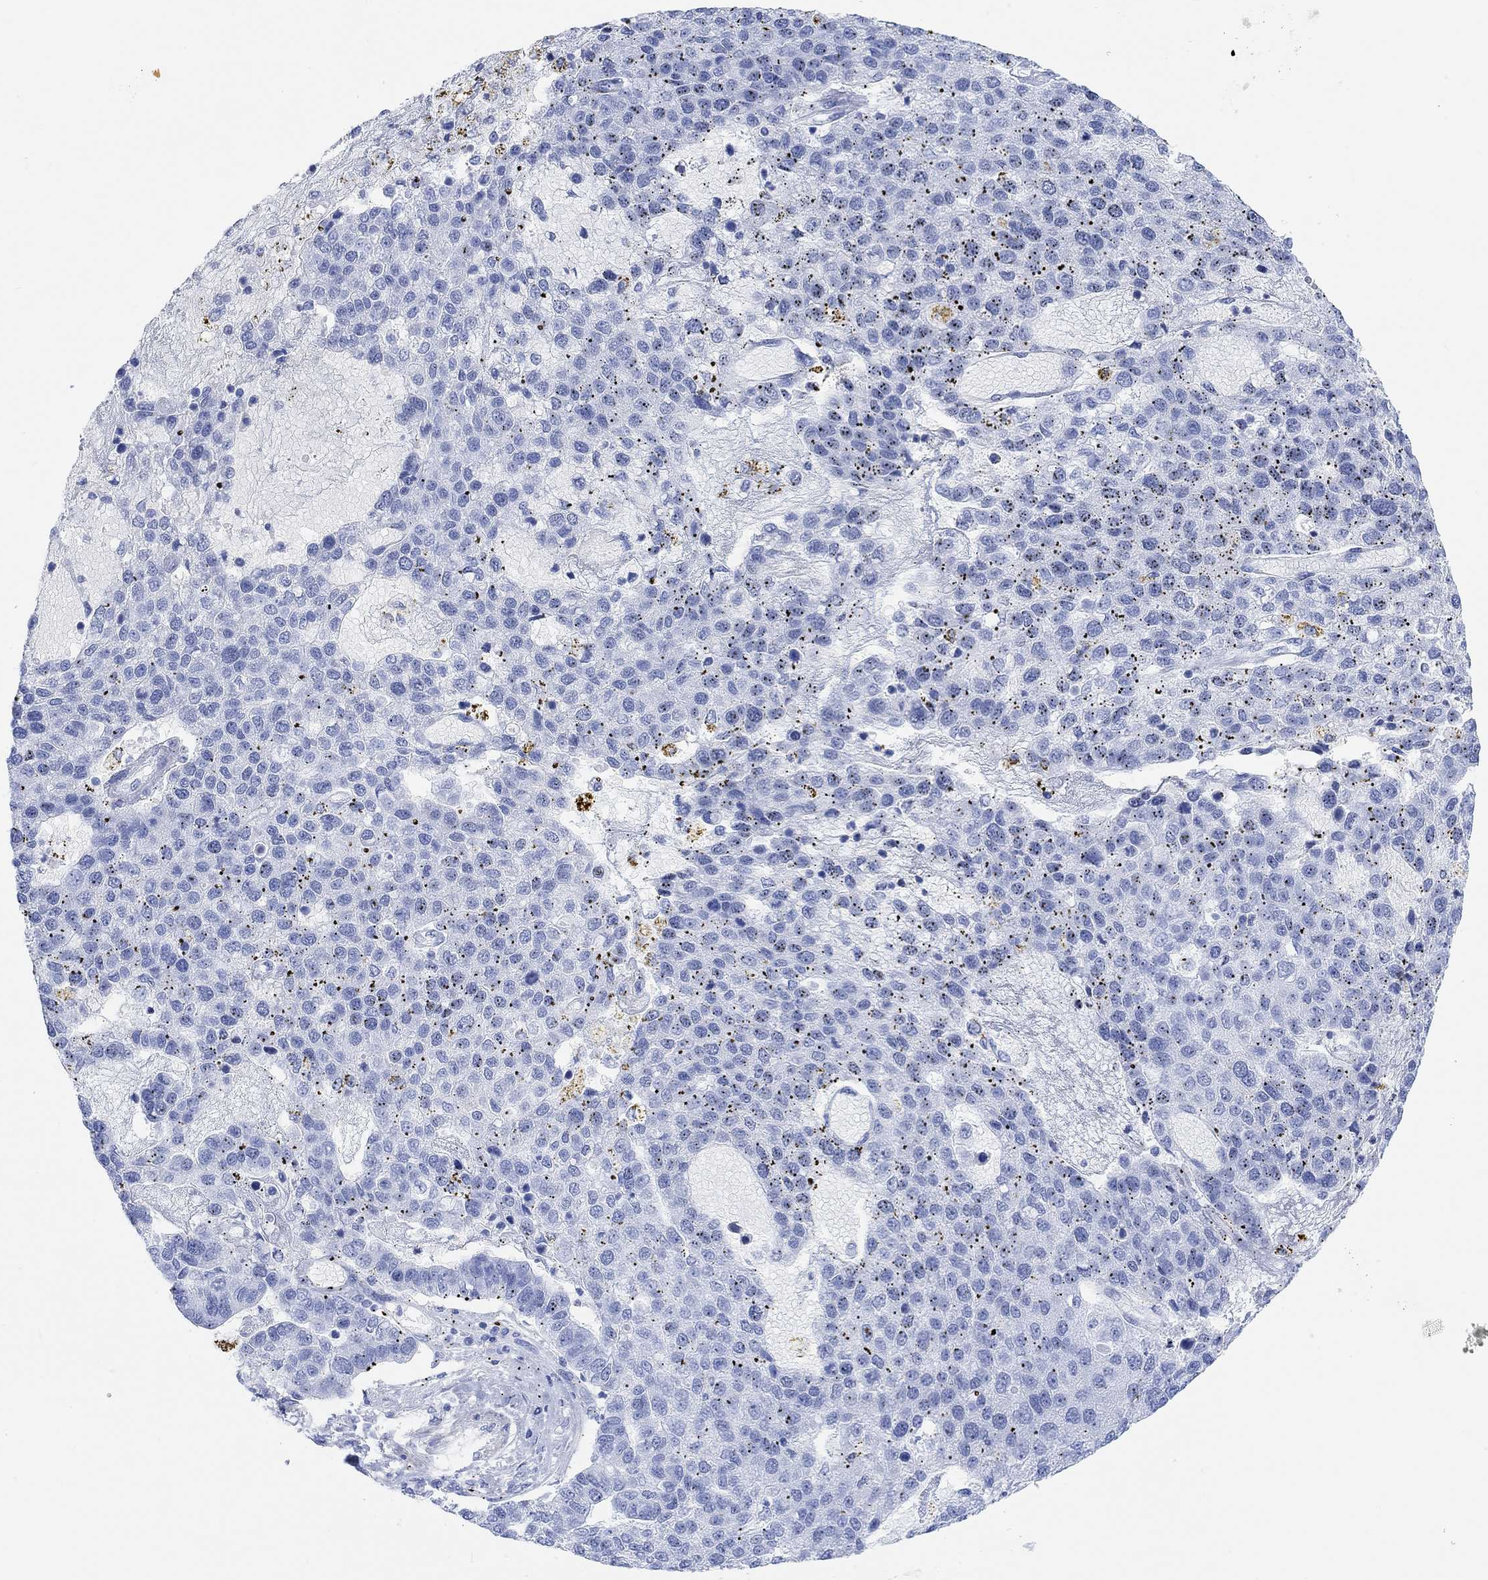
{"staining": {"intensity": "negative", "quantity": "none", "location": "none"}, "tissue": "pancreatic cancer", "cell_type": "Tumor cells", "image_type": "cancer", "snomed": [{"axis": "morphology", "description": "Adenocarcinoma, NOS"}, {"axis": "topography", "description": "Pancreas"}], "caption": "DAB immunohistochemical staining of human pancreatic cancer (adenocarcinoma) demonstrates no significant positivity in tumor cells. (IHC, brightfield microscopy, high magnification).", "gene": "ANKRD33", "patient": {"sex": "female", "age": 61}}